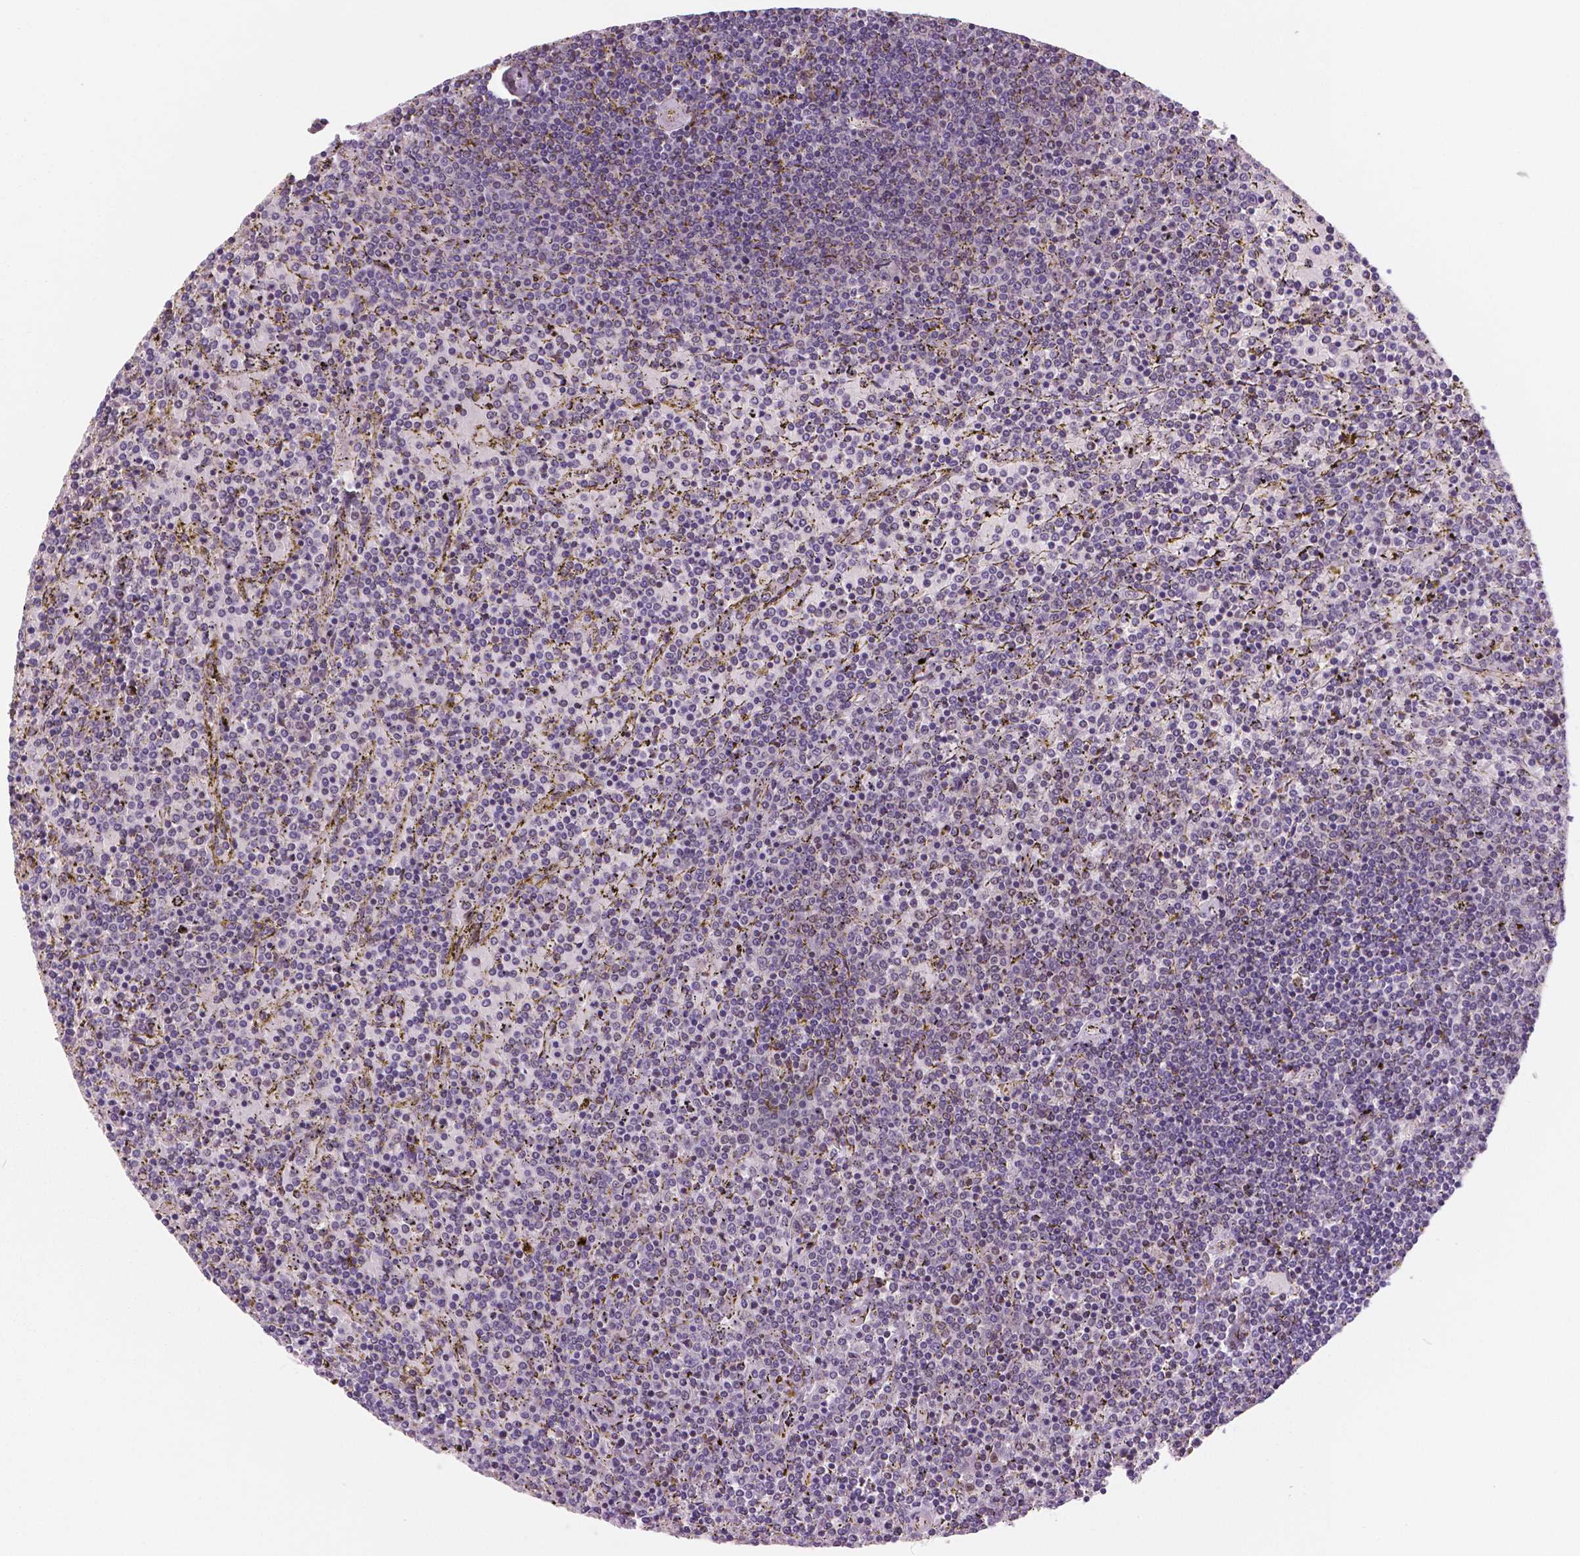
{"staining": {"intensity": "negative", "quantity": "none", "location": "none"}, "tissue": "lymphoma", "cell_type": "Tumor cells", "image_type": "cancer", "snomed": [{"axis": "morphology", "description": "Malignant lymphoma, non-Hodgkin's type, Low grade"}, {"axis": "topography", "description": "Spleen"}], "caption": "DAB immunohistochemical staining of human malignant lymphoma, non-Hodgkin's type (low-grade) displays no significant staining in tumor cells.", "gene": "STAT3", "patient": {"sex": "female", "age": 77}}